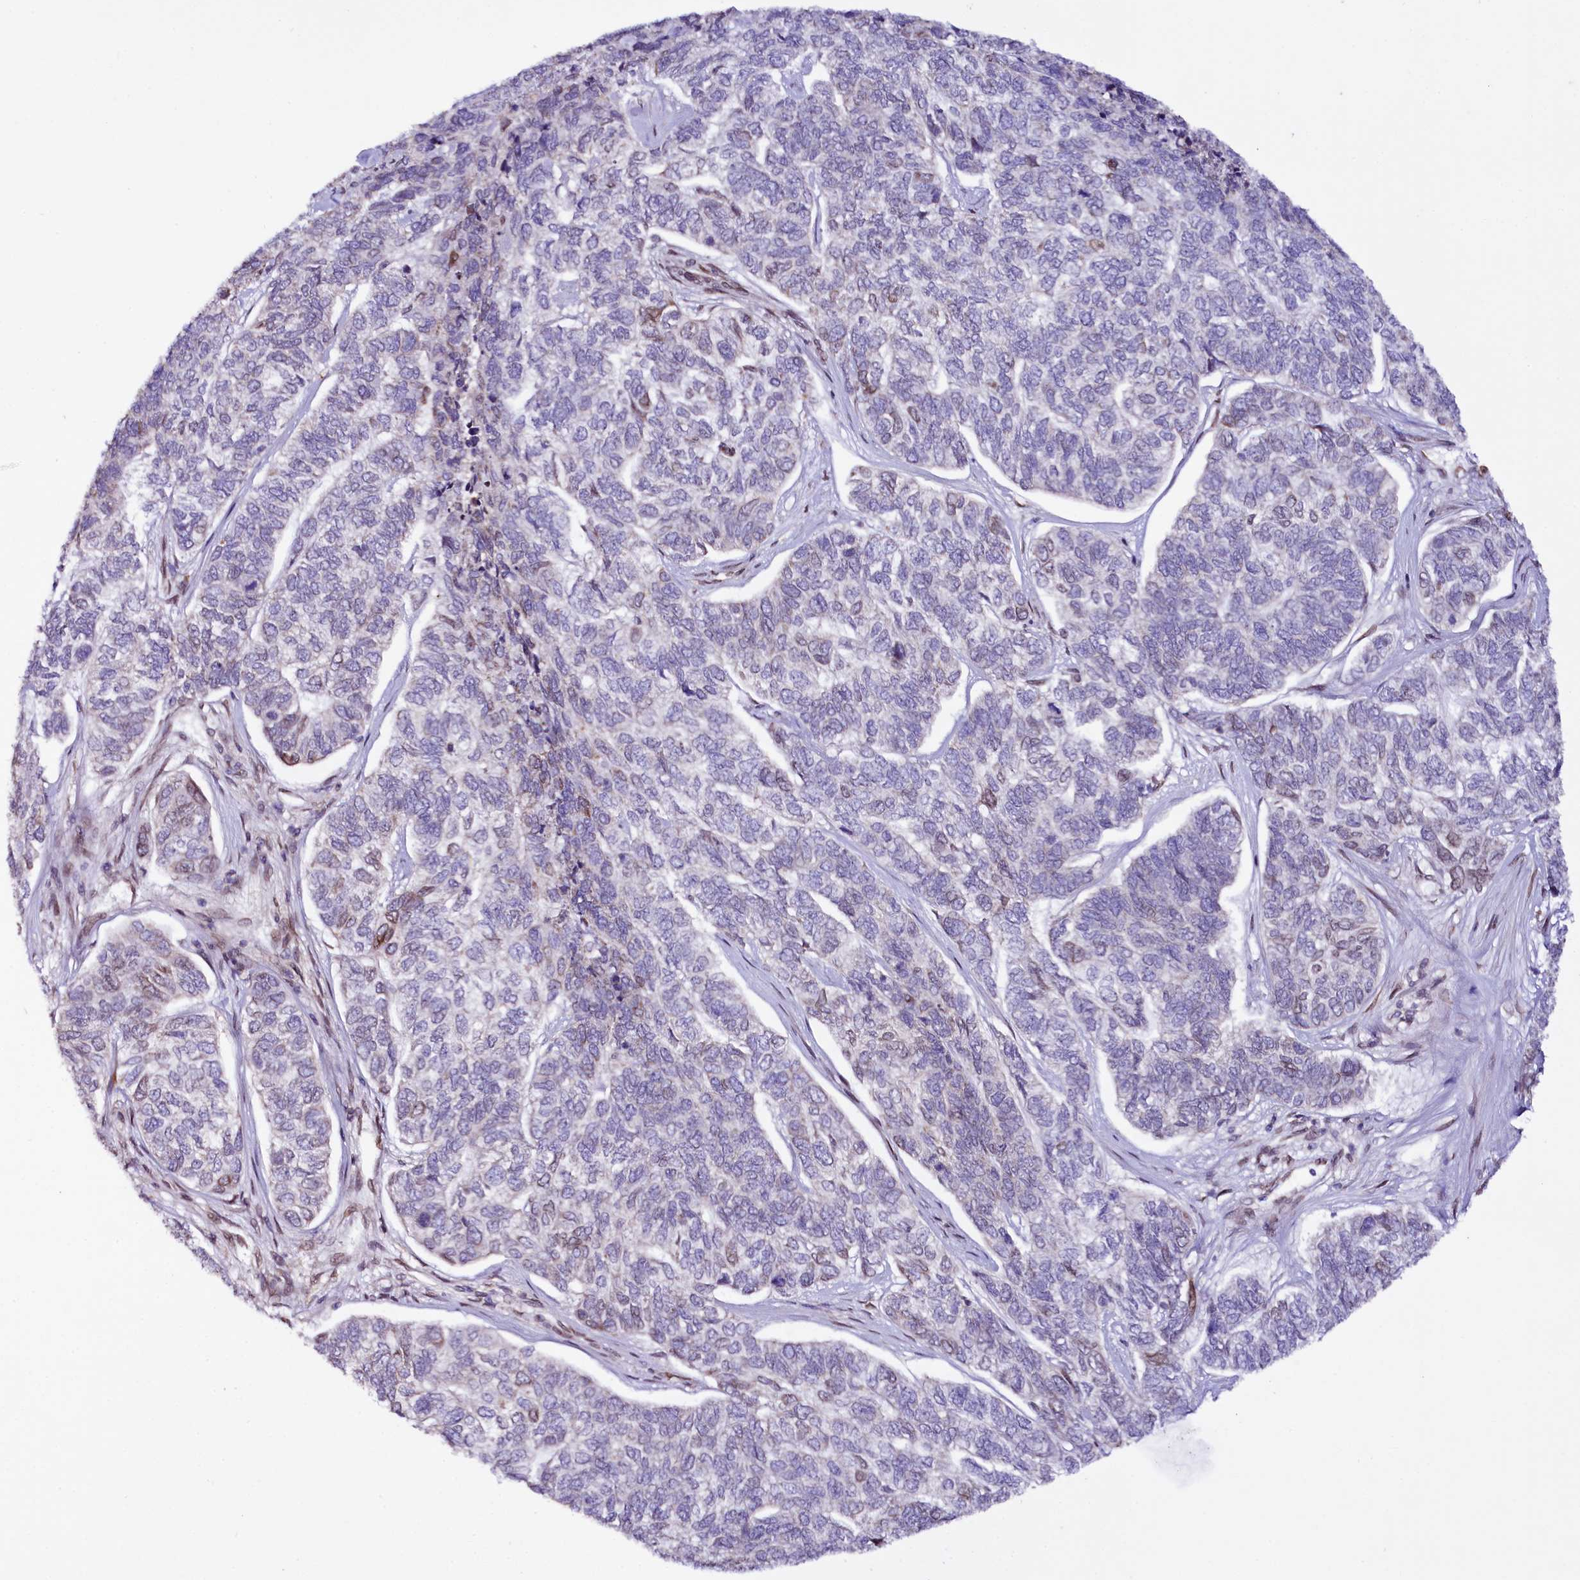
{"staining": {"intensity": "weak", "quantity": "<25%", "location": "nuclear"}, "tissue": "skin cancer", "cell_type": "Tumor cells", "image_type": "cancer", "snomed": [{"axis": "morphology", "description": "Basal cell carcinoma"}, {"axis": "topography", "description": "Skin"}], "caption": "This is a image of IHC staining of skin basal cell carcinoma, which shows no expression in tumor cells. The staining was performed using DAB (3,3'-diaminobenzidine) to visualize the protein expression in brown, while the nuclei were stained in blue with hematoxylin (Magnification: 20x).", "gene": "ZNF226", "patient": {"sex": "female", "age": 65}}